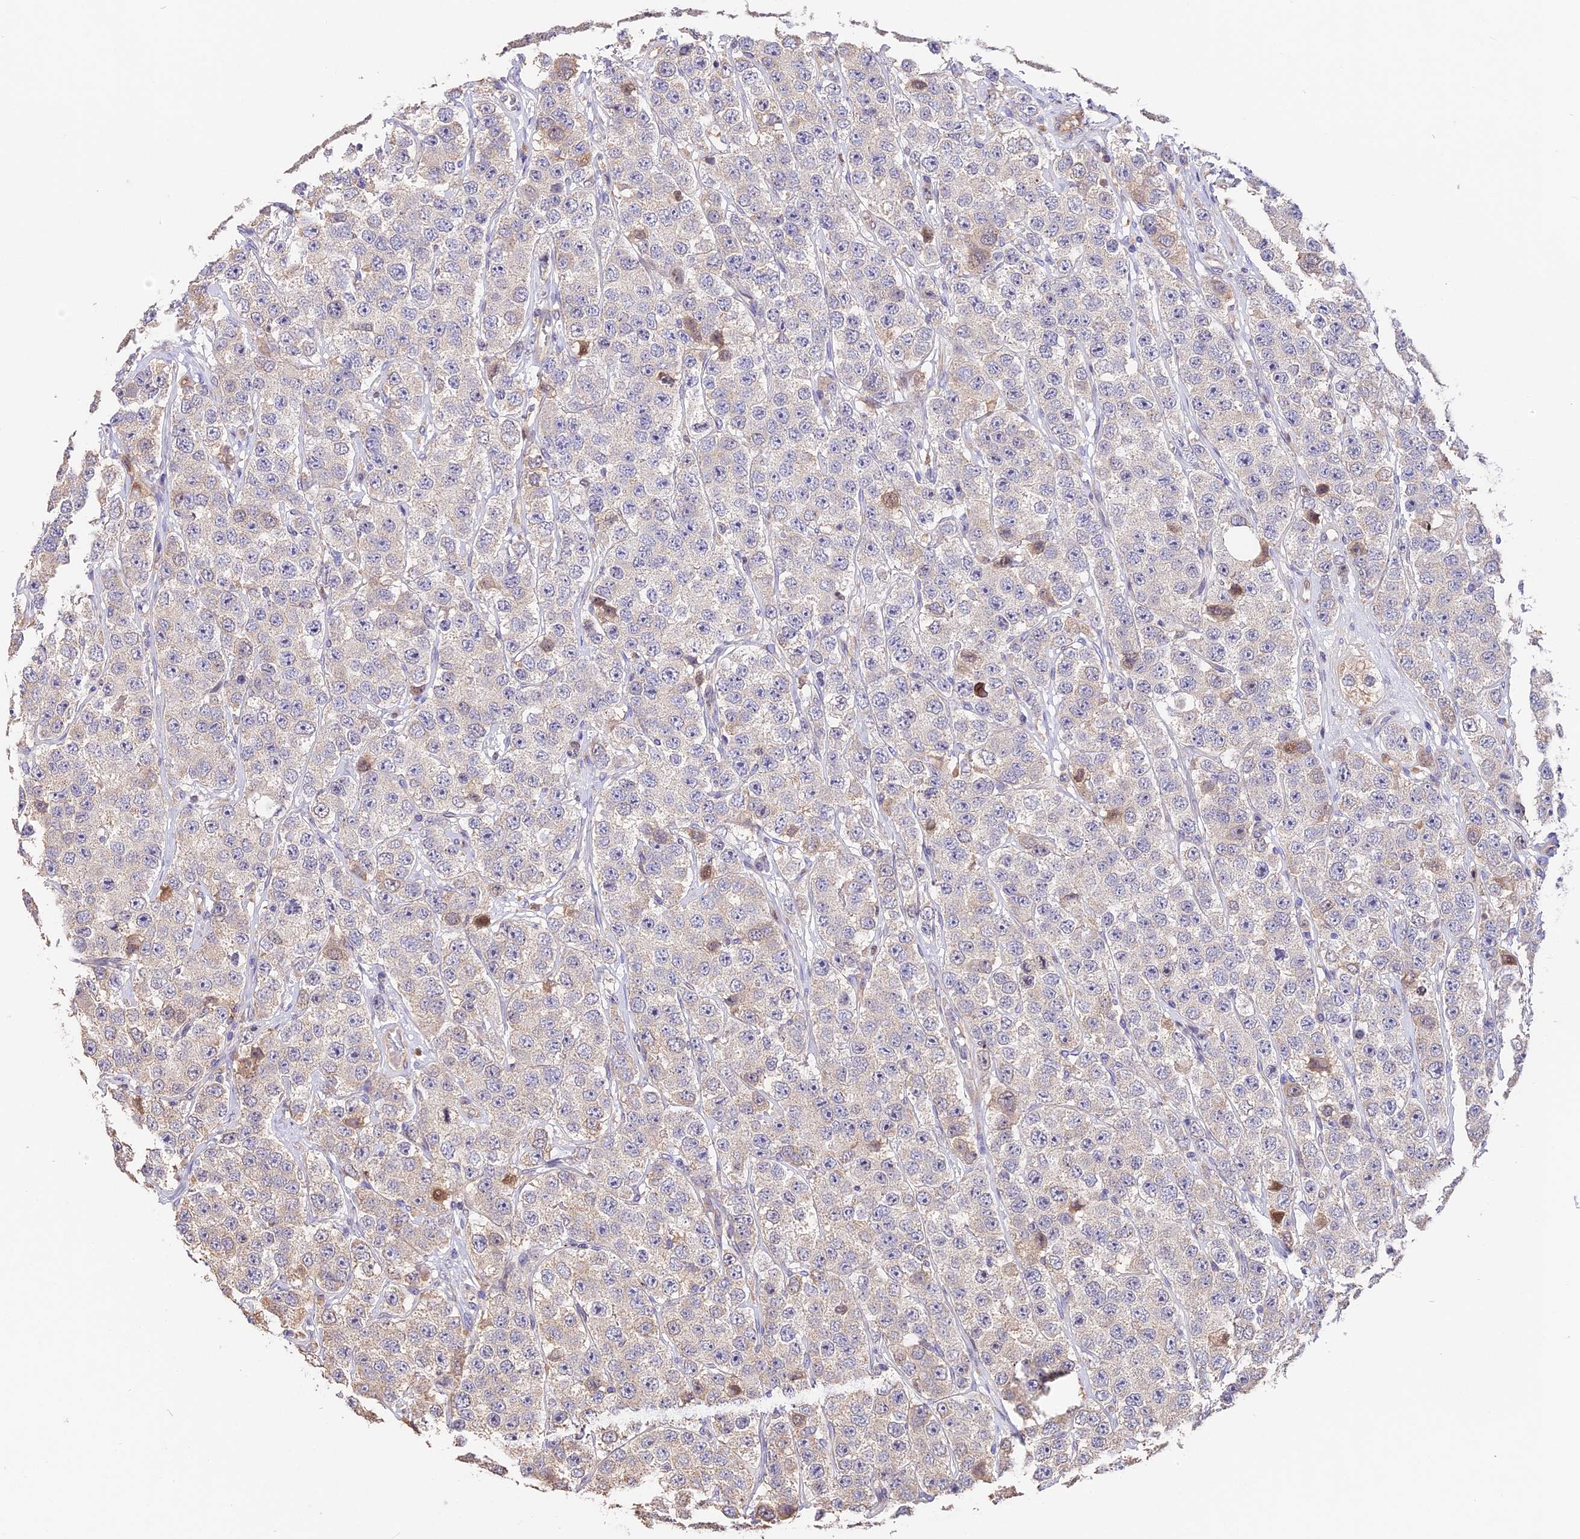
{"staining": {"intensity": "negative", "quantity": "none", "location": "none"}, "tissue": "testis cancer", "cell_type": "Tumor cells", "image_type": "cancer", "snomed": [{"axis": "morphology", "description": "Seminoma, NOS"}, {"axis": "topography", "description": "Testis"}], "caption": "Immunohistochemistry (IHC) micrograph of human testis cancer (seminoma) stained for a protein (brown), which reveals no expression in tumor cells.", "gene": "ARHGAP17", "patient": {"sex": "male", "age": 28}}